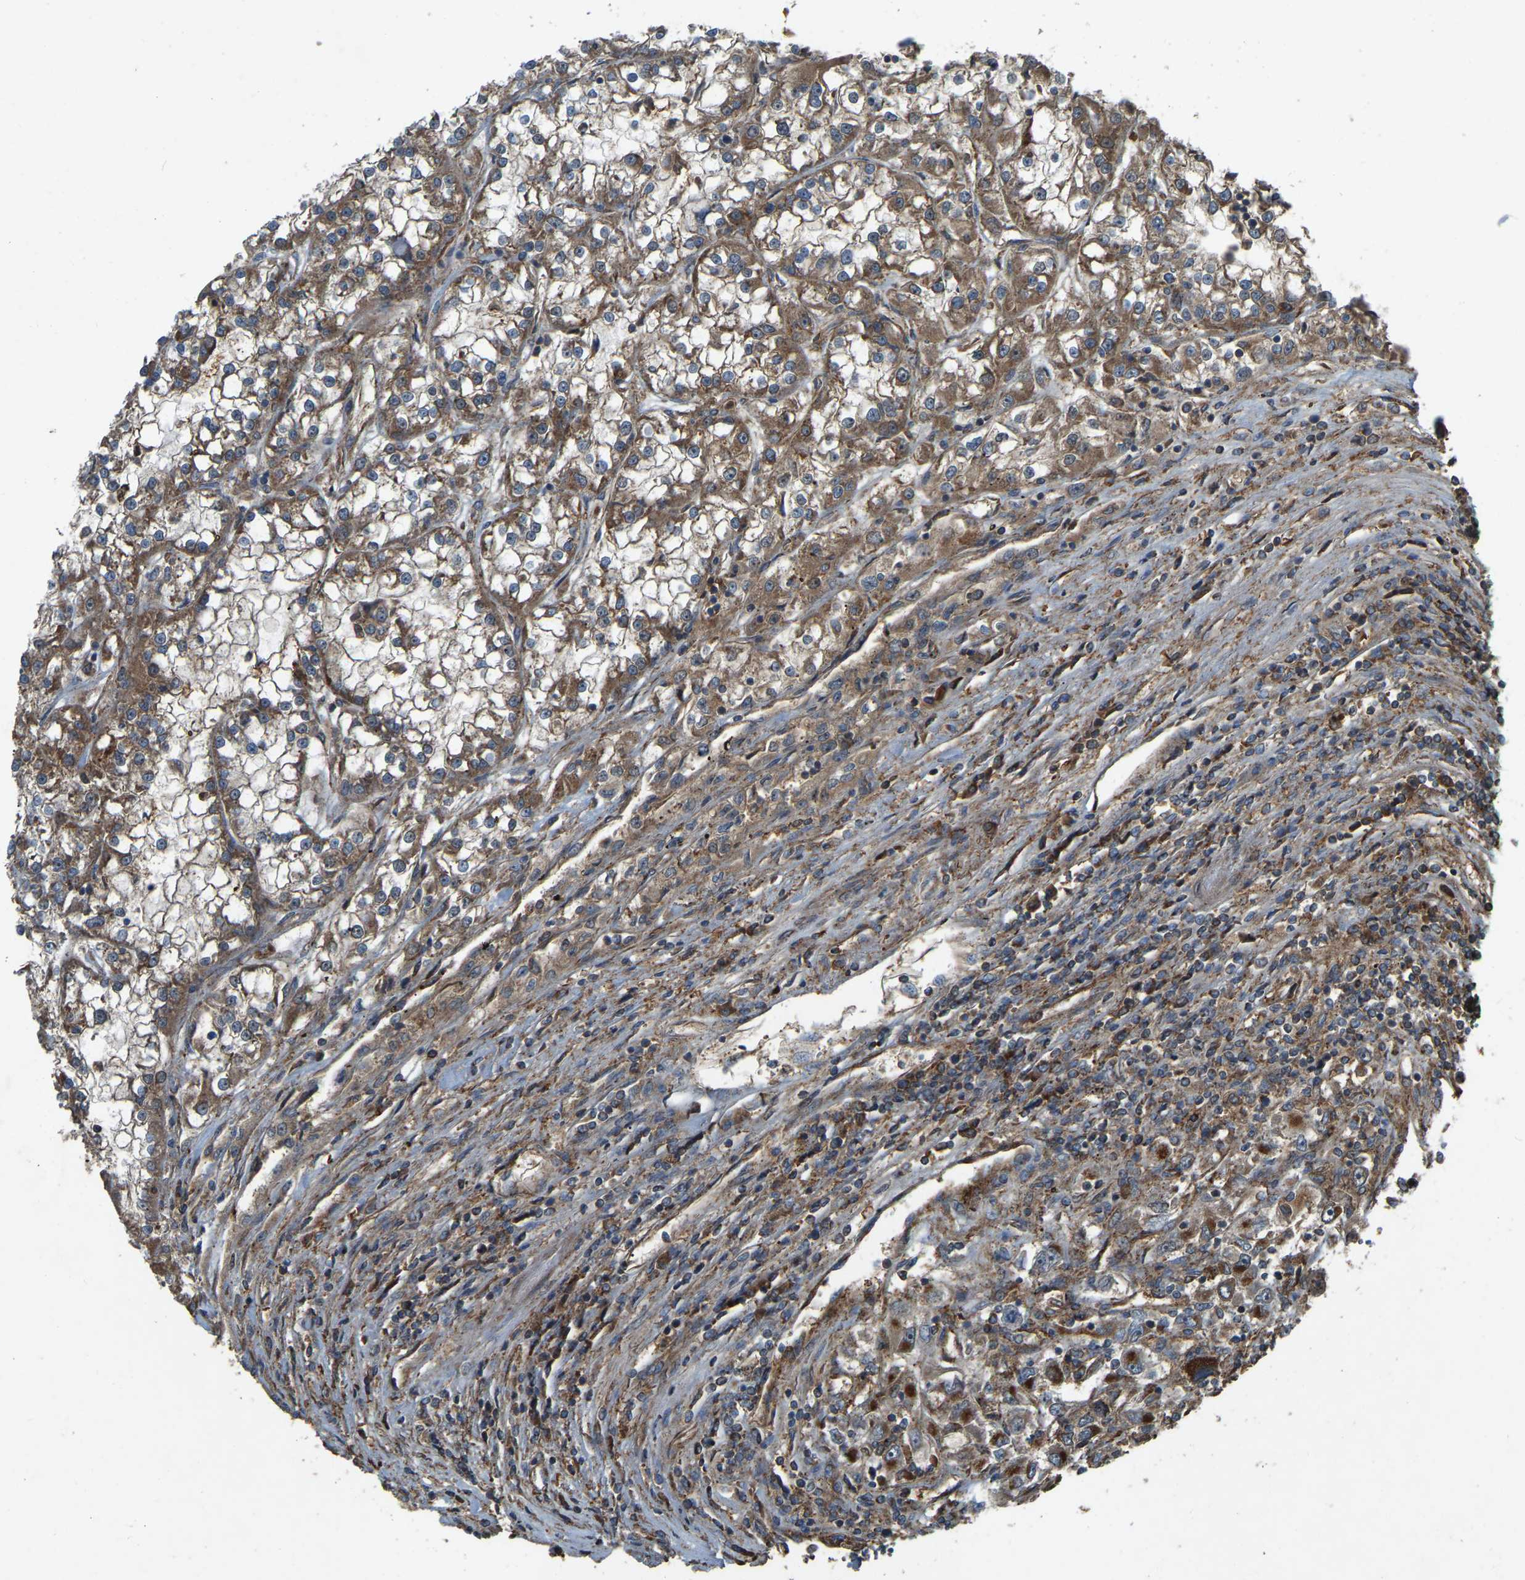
{"staining": {"intensity": "moderate", "quantity": "25%-75%", "location": "cytoplasmic/membranous"}, "tissue": "renal cancer", "cell_type": "Tumor cells", "image_type": "cancer", "snomed": [{"axis": "morphology", "description": "Adenocarcinoma, NOS"}, {"axis": "topography", "description": "Kidney"}], "caption": "A histopathology image of human adenocarcinoma (renal) stained for a protein reveals moderate cytoplasmic/membranous brown staining in tumor cells. (brown staining indicates protein expression, while blue staining denotes nuclei).", "gene": "SAMD9L", "patient": {"sex": "female", "age": 52}}